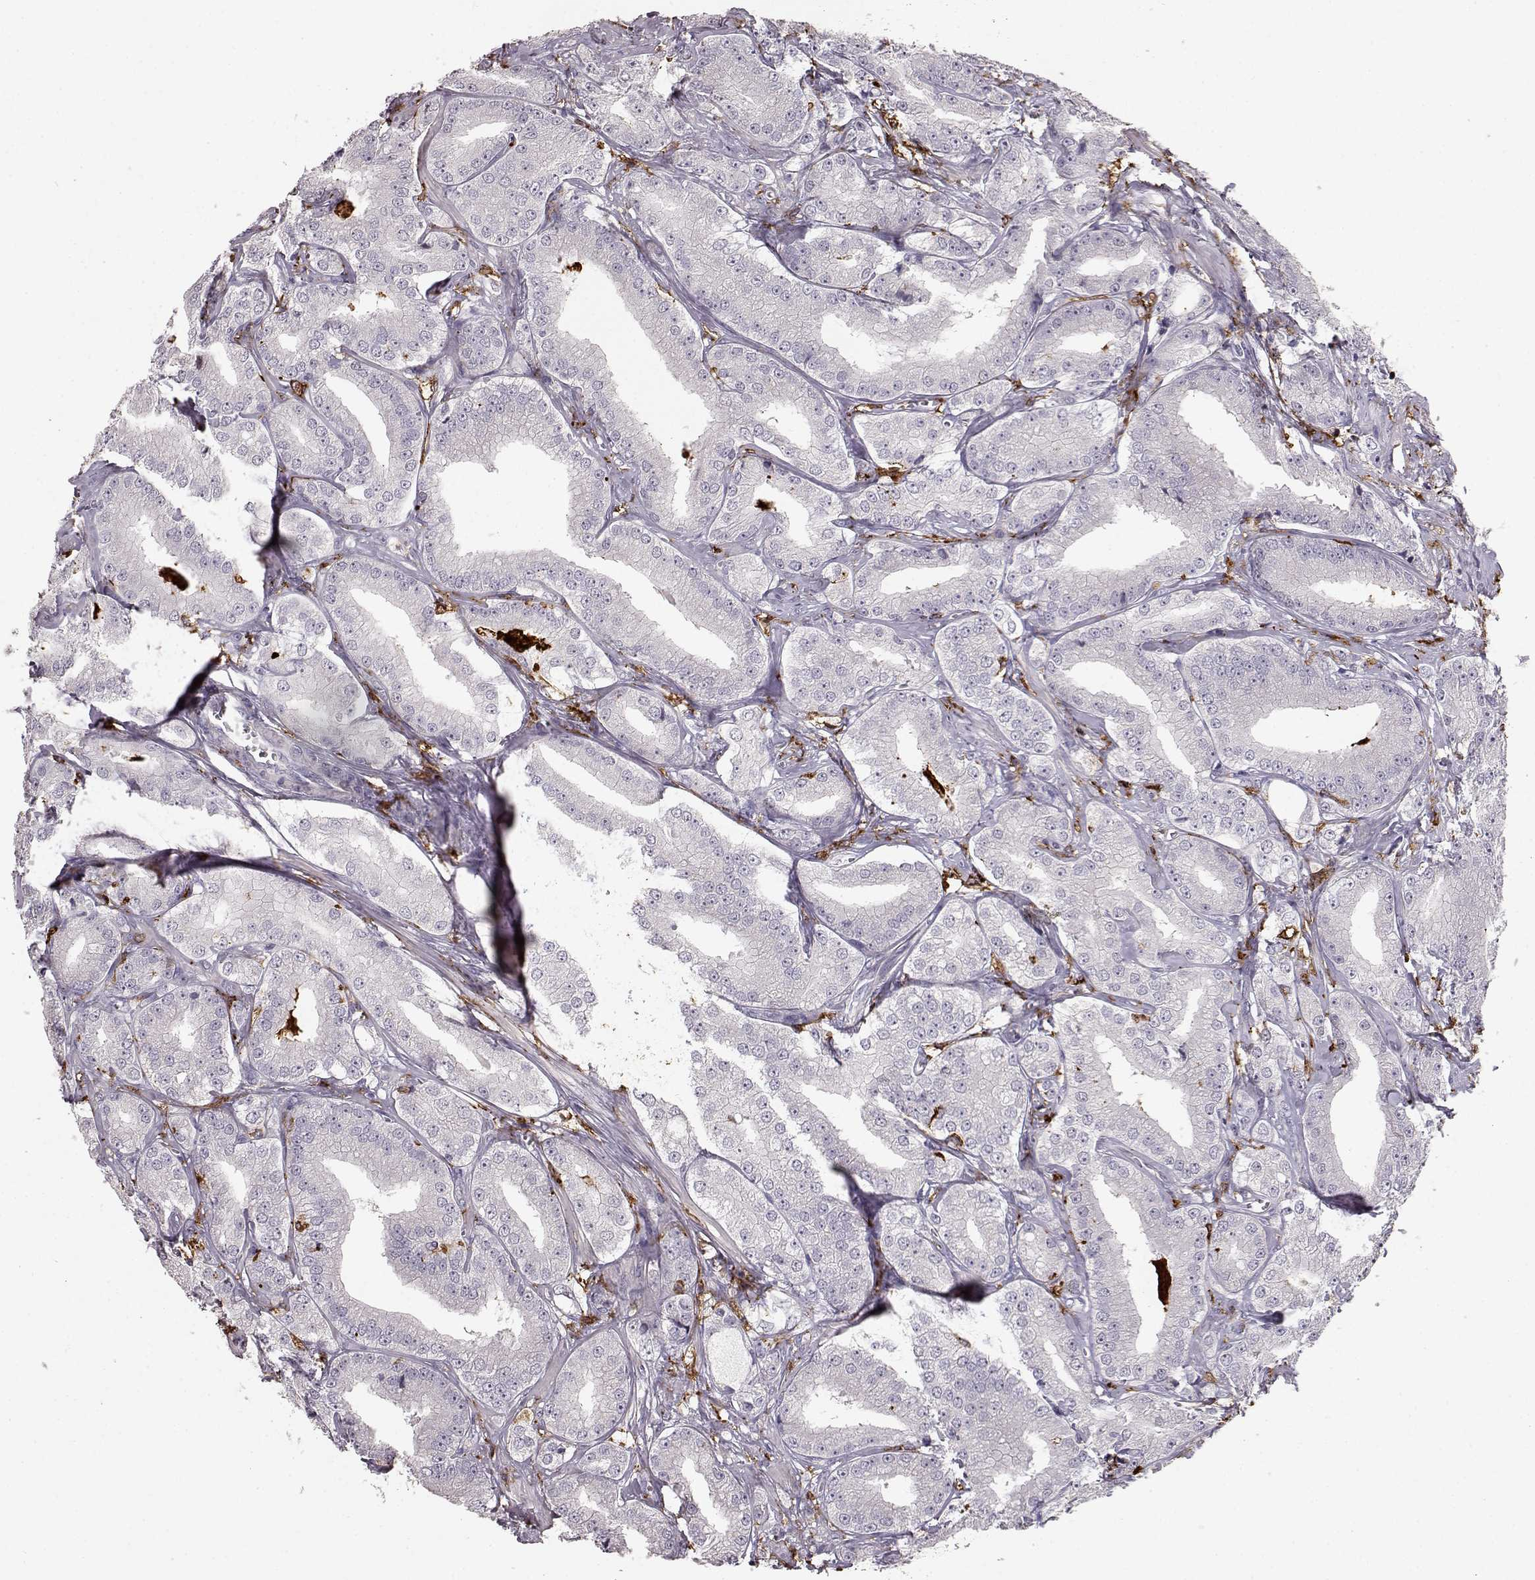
{"staining": {"intensity": "negative", "quantity": "none", "location": "none"}, "tissue": "prostate cancer", "cell_type": "Tumor cells", "image_type": "cancer", "snomed": [{"axis": "morphology", "description": "Adenocarcinoma, High grade"}, {"axis": "topography", "description": "Prostate"}], "caption": "Prostate cancer (adenocarcinoma (high-grade)) stained for a protein using immunohistochemistry (IHC) shows no positivity tumor cells.", "gene": "CCNF", "patient": {"sex": "male", "age": 64}}